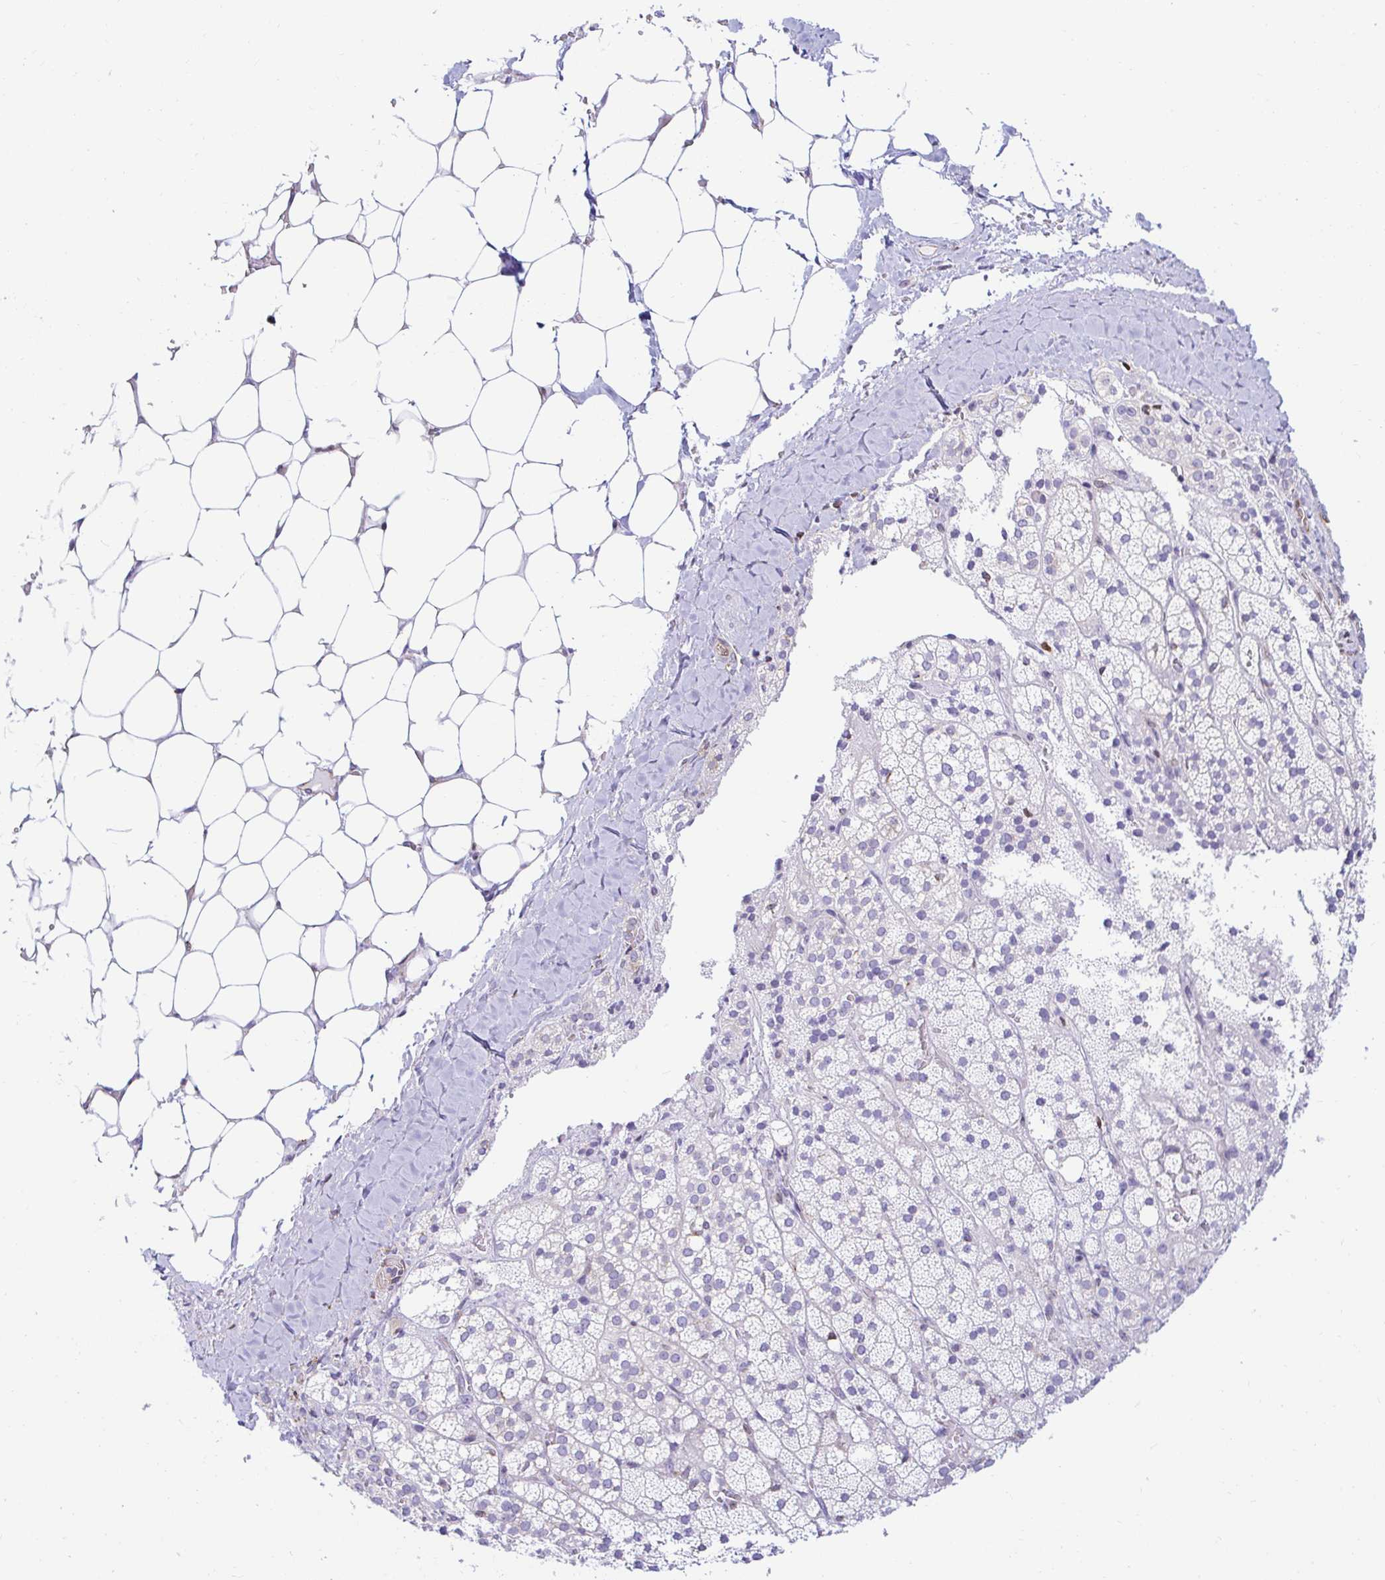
{"staining": {"intensity": "negative", "quantity": "none", "location": "none"}, "tissue": "adrenal gland", "cell_type": "Glandular cells", "image_type": "normal", "snomed": [{"axis": "morphology", "description": "Normal tissue, NOS"}, {"axis": "topography", "description": "Adrenal gland"}], "caption": "There is no significant expression in glandular cells of adrenal gland. (Brightfield microscopy of DAB (3,3'-diaminobenzidine) IHC at high magnification).", "gene": "CAPSL", "patient": {"sex": "male", "age": 53}}